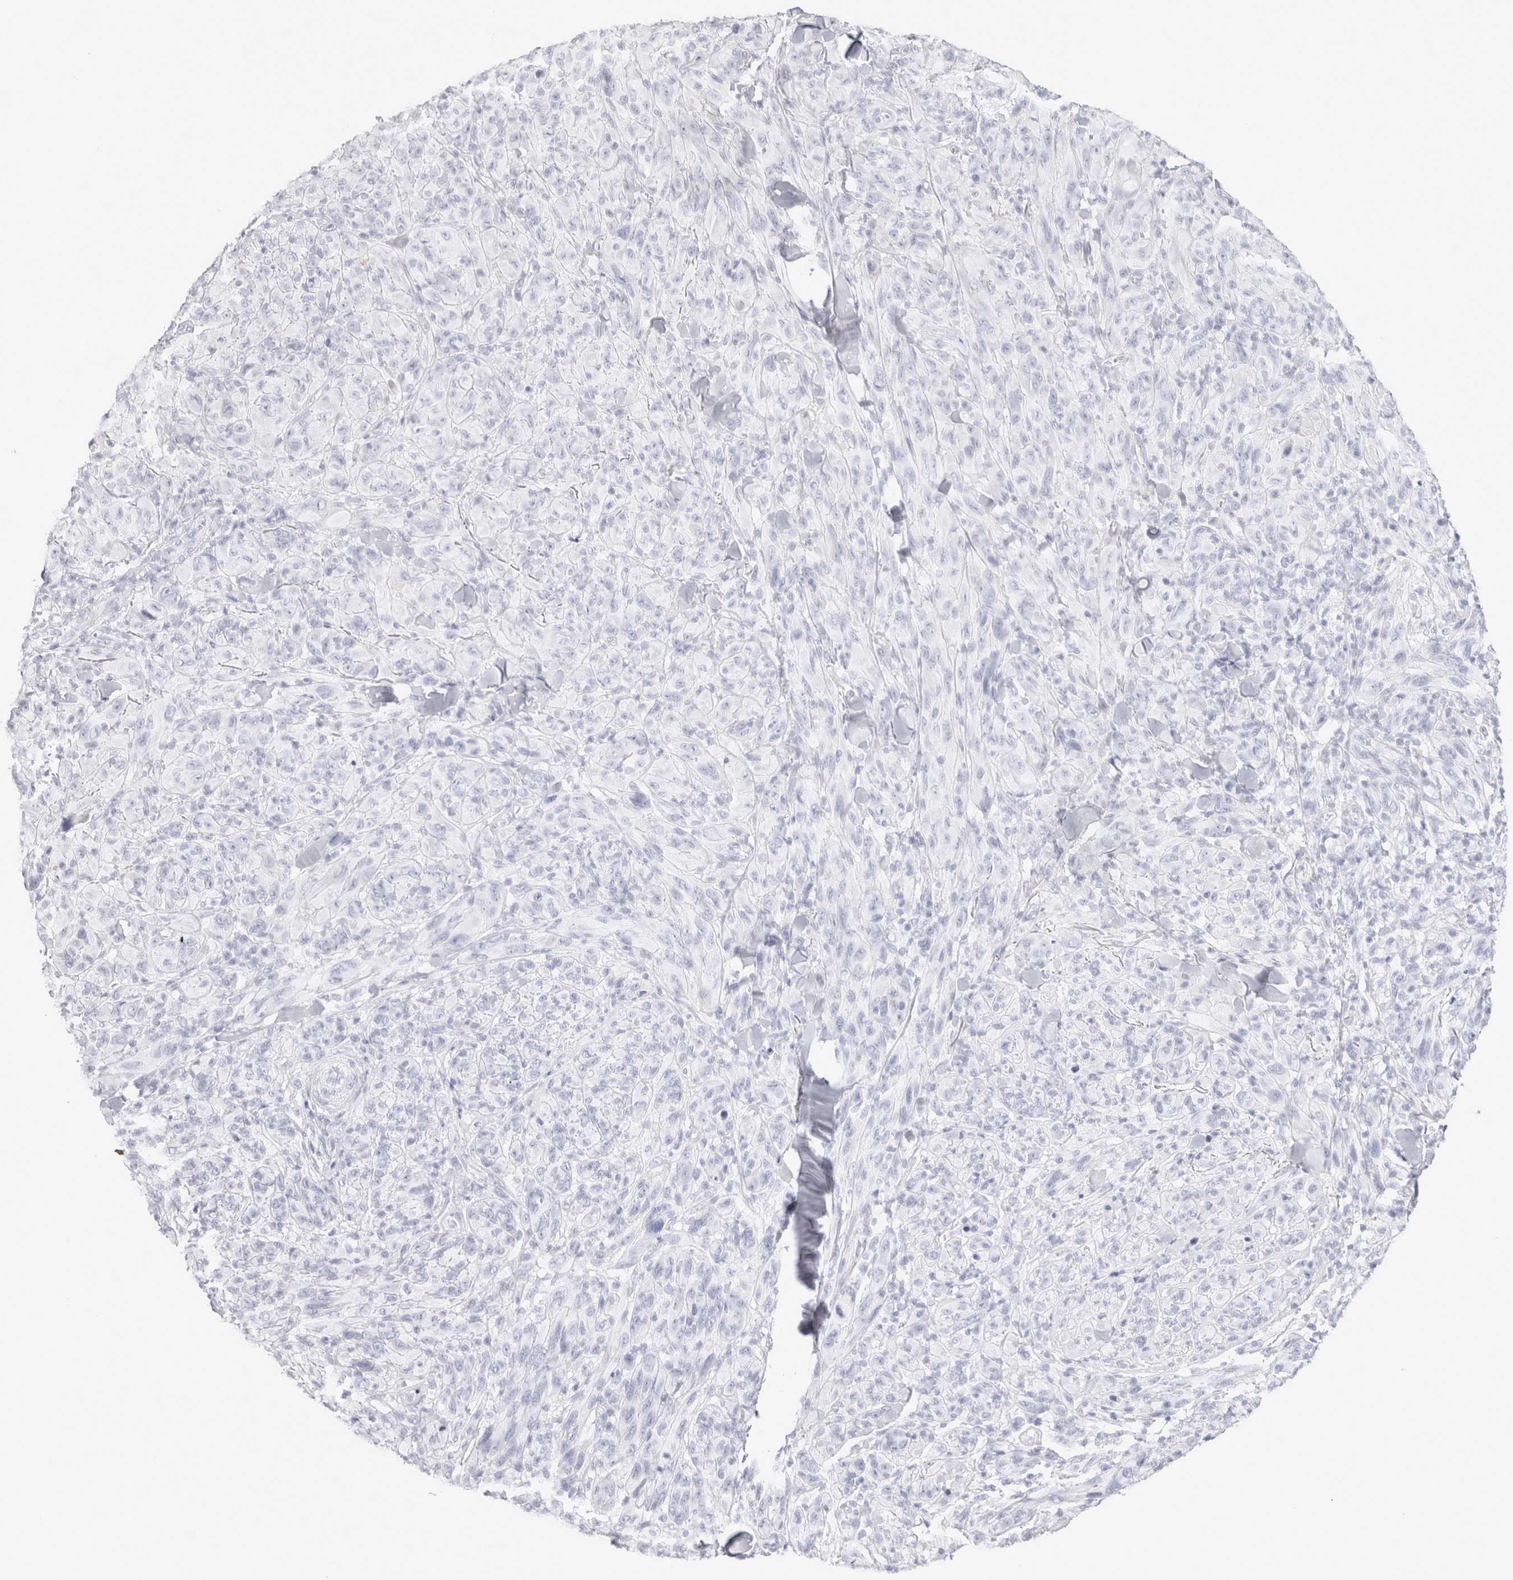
{"staining": {"intensity": "negative", "quantity": "none", "location": "none"}, "tissue": "melanoma", "cell_type": "Tumor cells", "image_type": "cancer", "snomed": [{"axis": "morphology", "description": "Malignant melanoma, NOS"}, {"axis": "topography", "description": "Skin of head"}], "caption": "The immunohistochemistry (IHC) photomicrograph has no significant staining in tumor cells of malignant melanoma tissue.", "gene": "GARIN1A", "patient": {"sex": "male", "age": 96}}